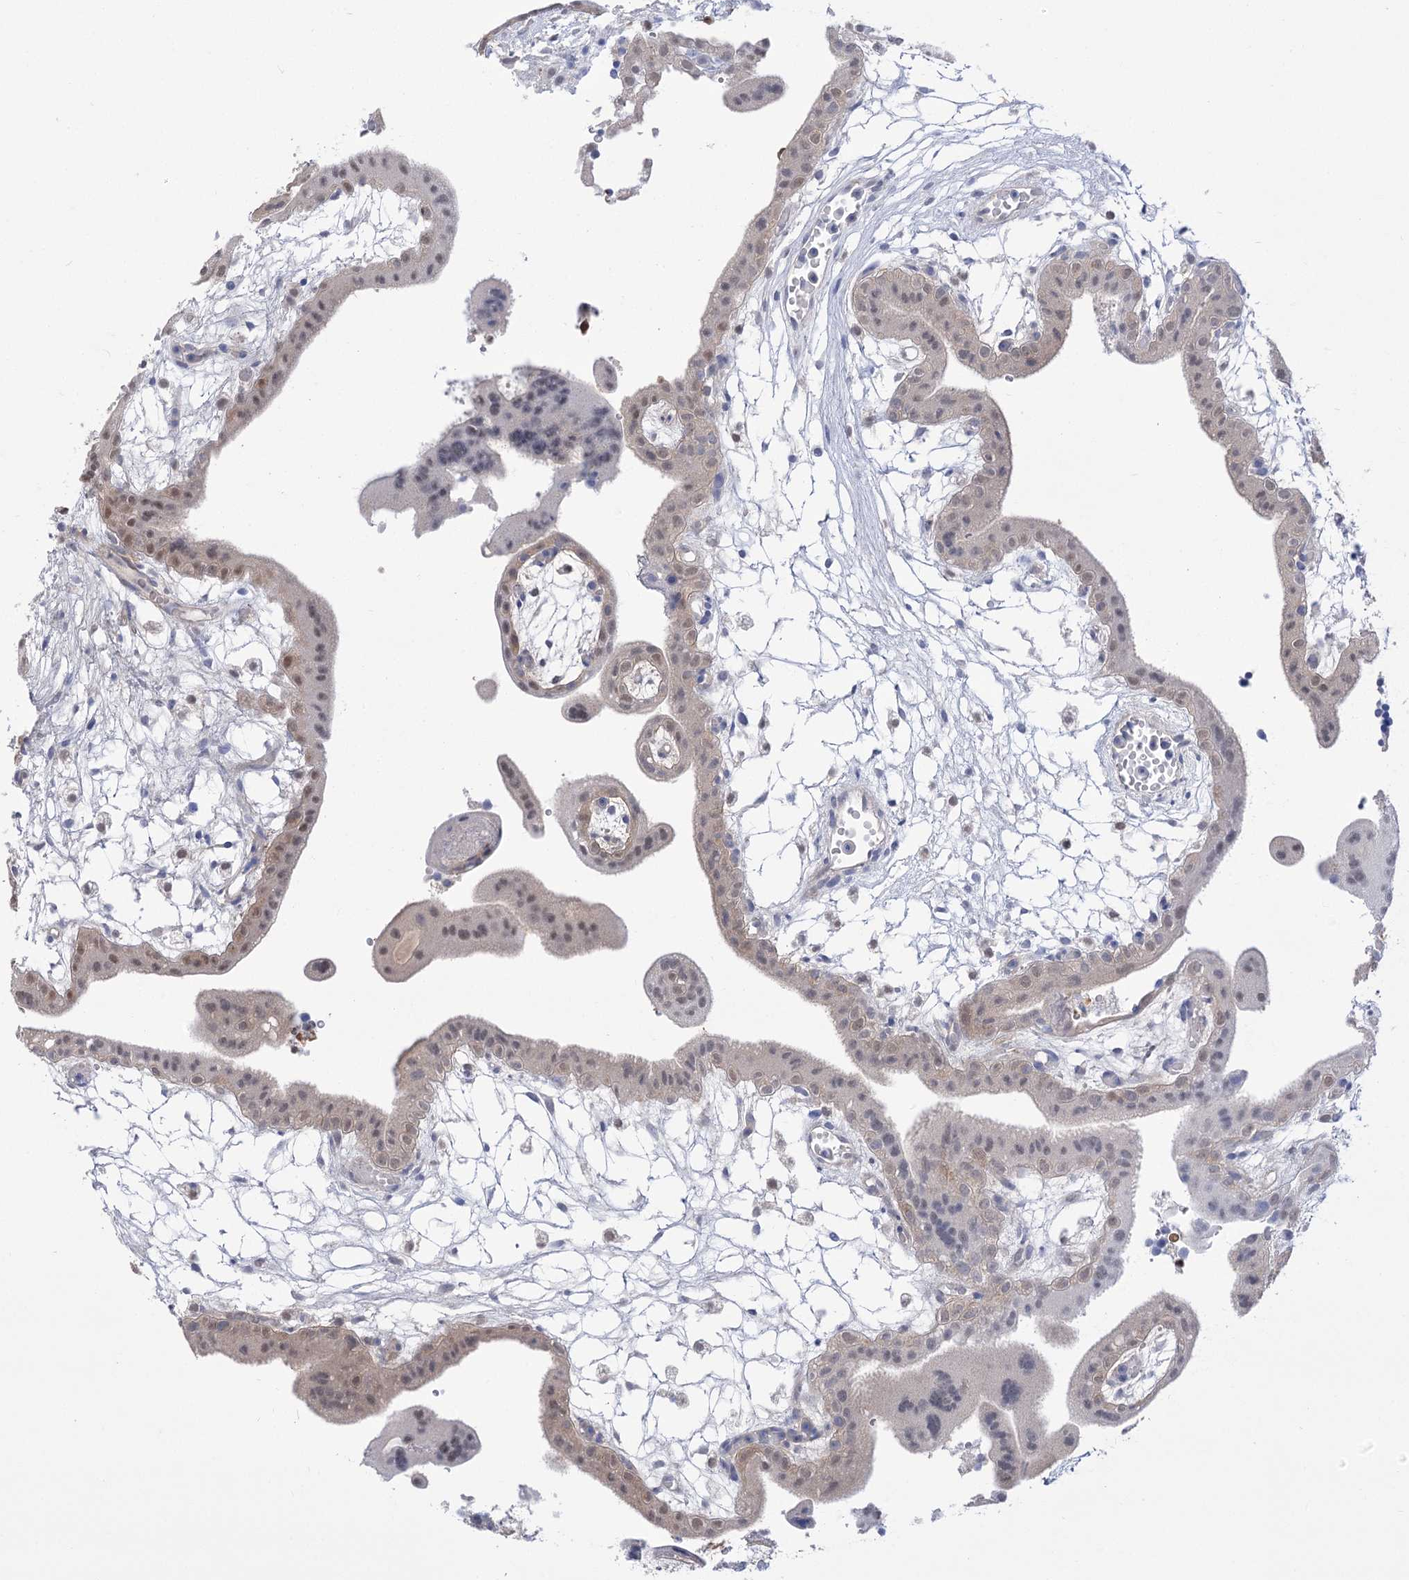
{"staining": {"intensity": "weak", "quantity": "25%-75%", "location": "nuclear"}, "tissue": "placenta", "cell_type": "Trophoblastic cells", "image_type": "normal", "snomed": [{"axis": "morphology", "description": "Normal tissue, NOS"}, {"axis": "topography", "description": "Placenta"}], "caption": "Human placenta stained for a protein (brown) exhibits weak nuclear positive expression in about 25%-75% of trophoblastic cells.", "gene": "SIAE", "patient": {"sex": "female", "age": 18}}